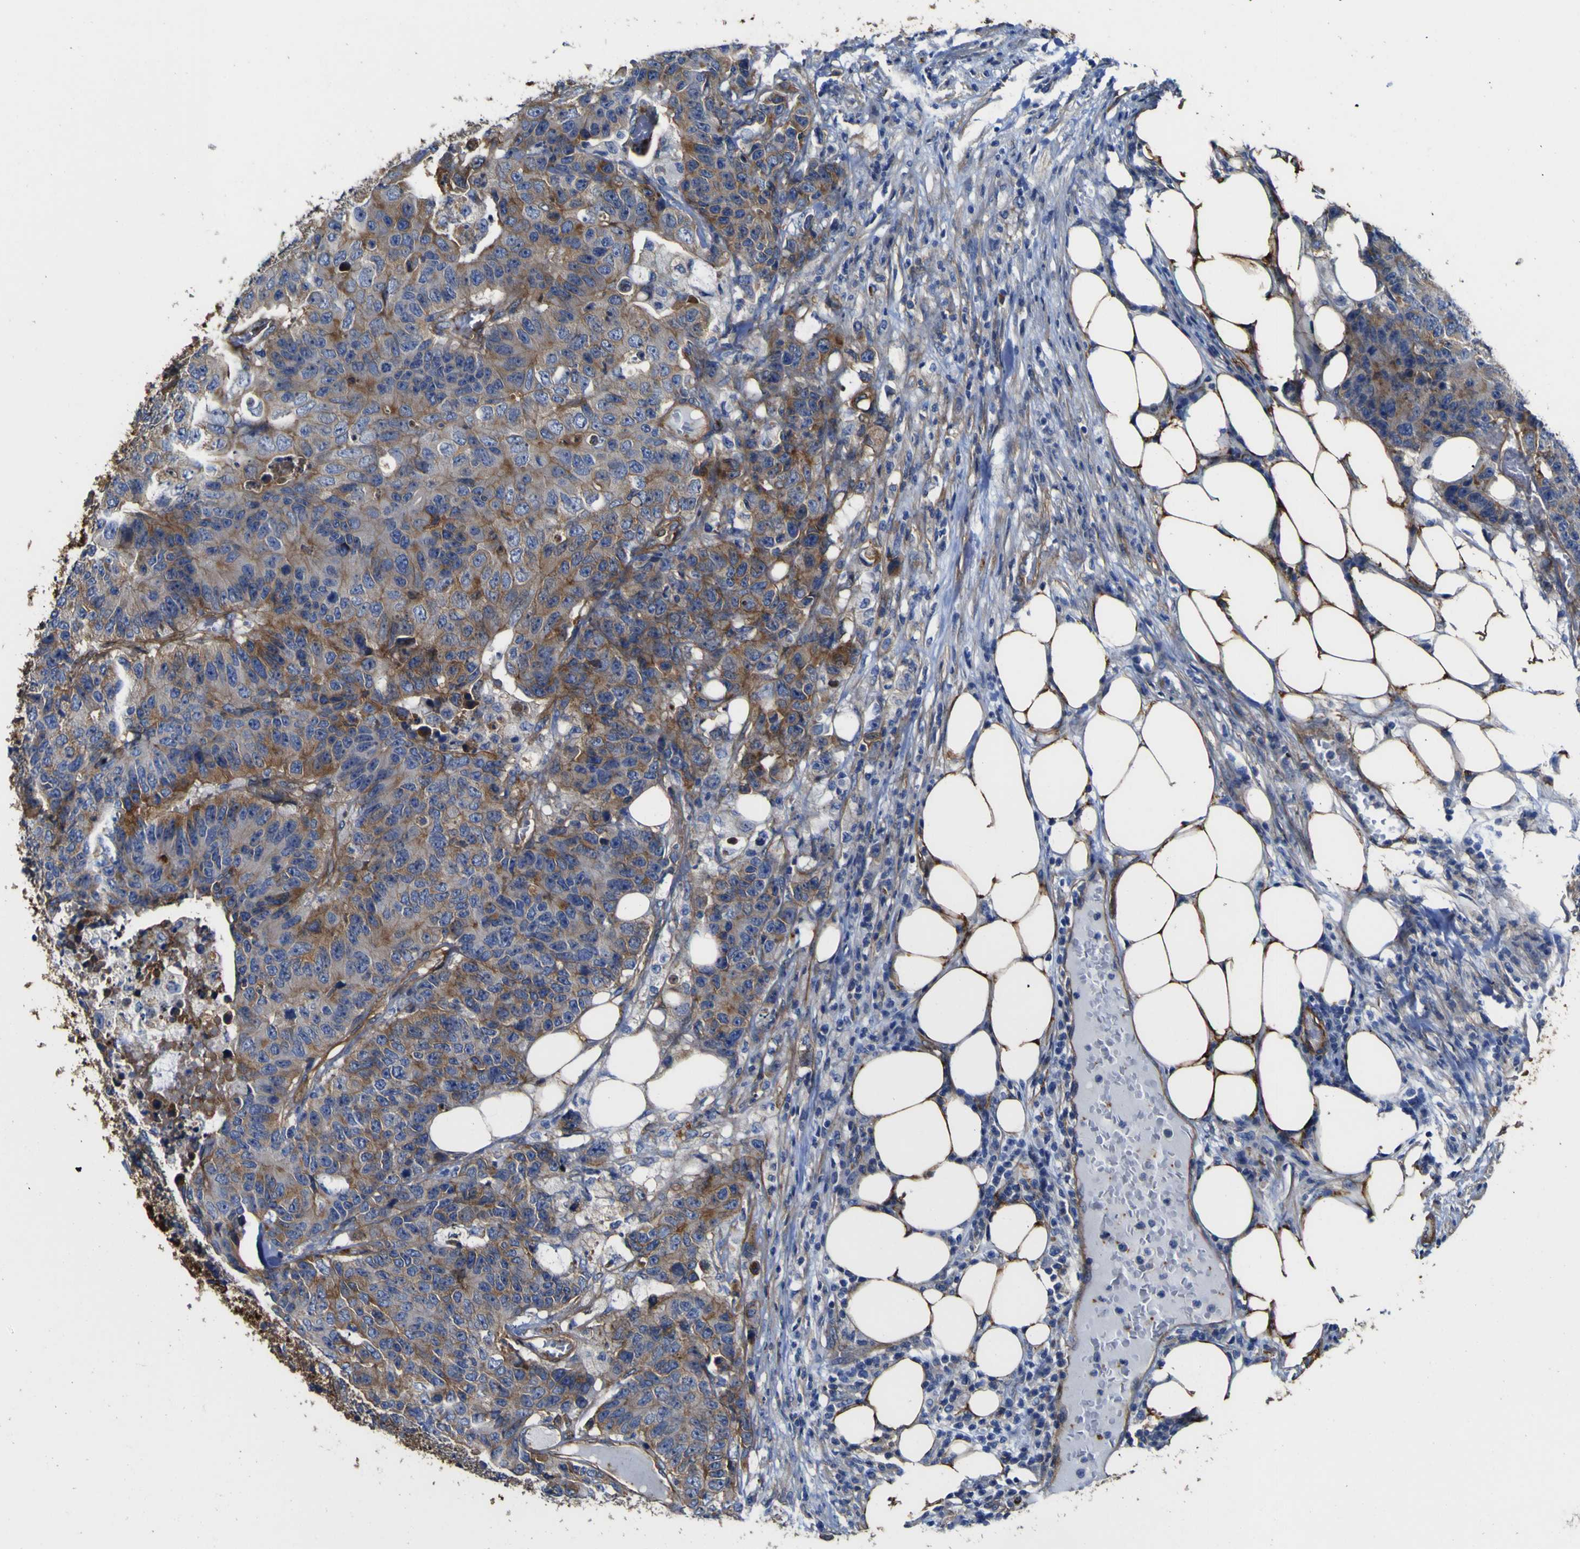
{"staining": {"intensity": "moderate", "quantity": "25%-75%", "location": "cytoplasmic/membranous"}, "tissue": "colorectal cancer", "cell_type": "Tumor cells", "image_type": "cancer", "snomed": [{"axis": "morphology", "description": "Adenocarcinoma, NOS"}, {"axis": "topography", "description": "Colon"}], "caption": "Human colorectal adenocarcinoma stained with a brown dye reveals moderate cytoplasmic/membranous positive positivity in about 25%-75% of tumor cells.", "gene": "CD151", "patient": {"sex": "female", "age": 86}}